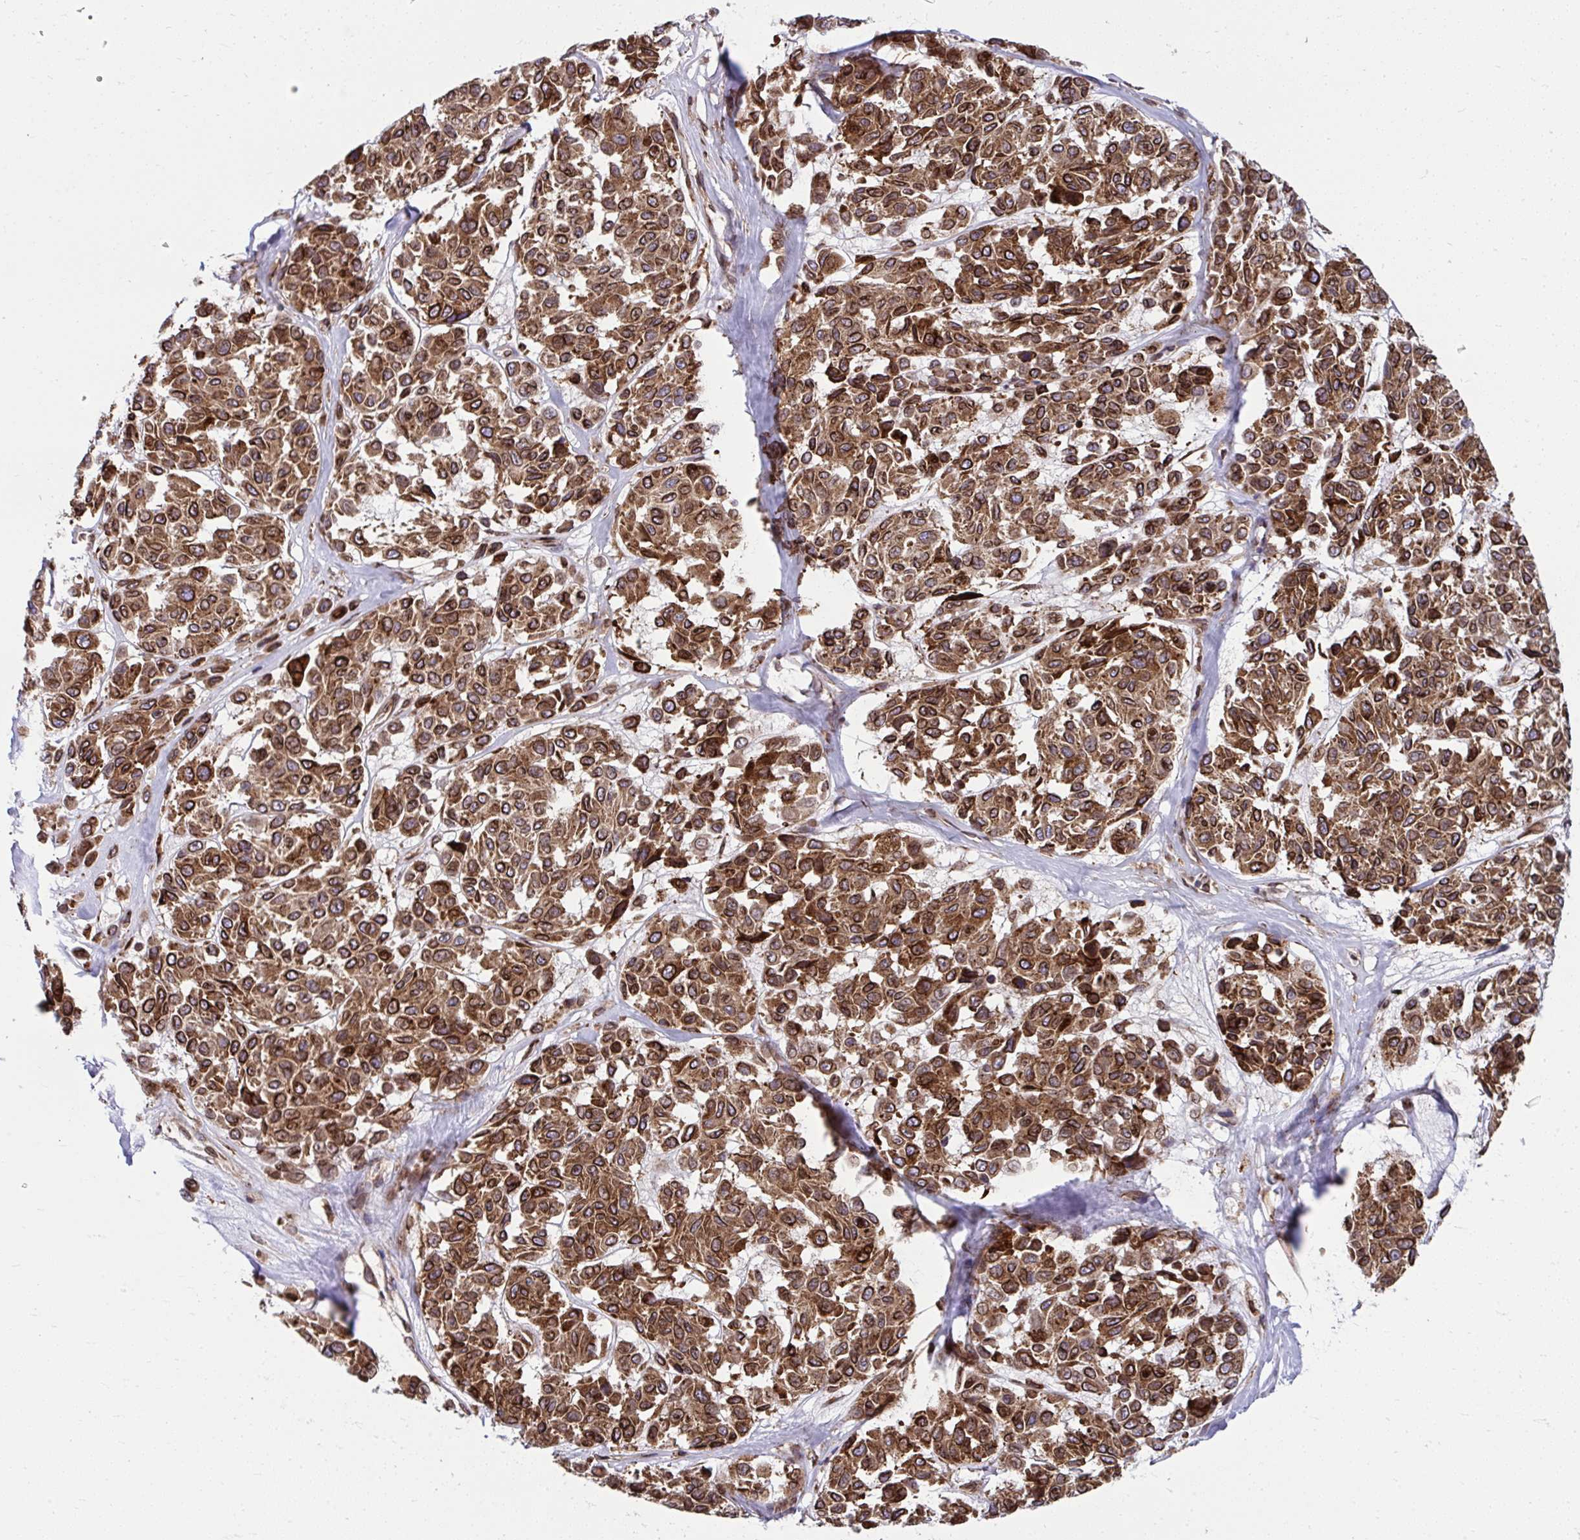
{"staining": {"intensity": "strong", "quantity": ">75%", "location": "cytoplasmic/membranous"}, "tissue": "melanoma", "cell_type": "Tumor cells", "image_type": "cancer", "snomed": [{"axis": "morphology", "description": "Malignant melanoma, NOS"}, {"axis": "topography", "description": "Skin"}], "caption": "Immunohistochemistry of human melanoma shows high levels of strong cytoplasmic/membranous positivity in approximately >75% of tumor cells.", "gene": "STIM2", "patient": {"sex": "female", "age": 66}}